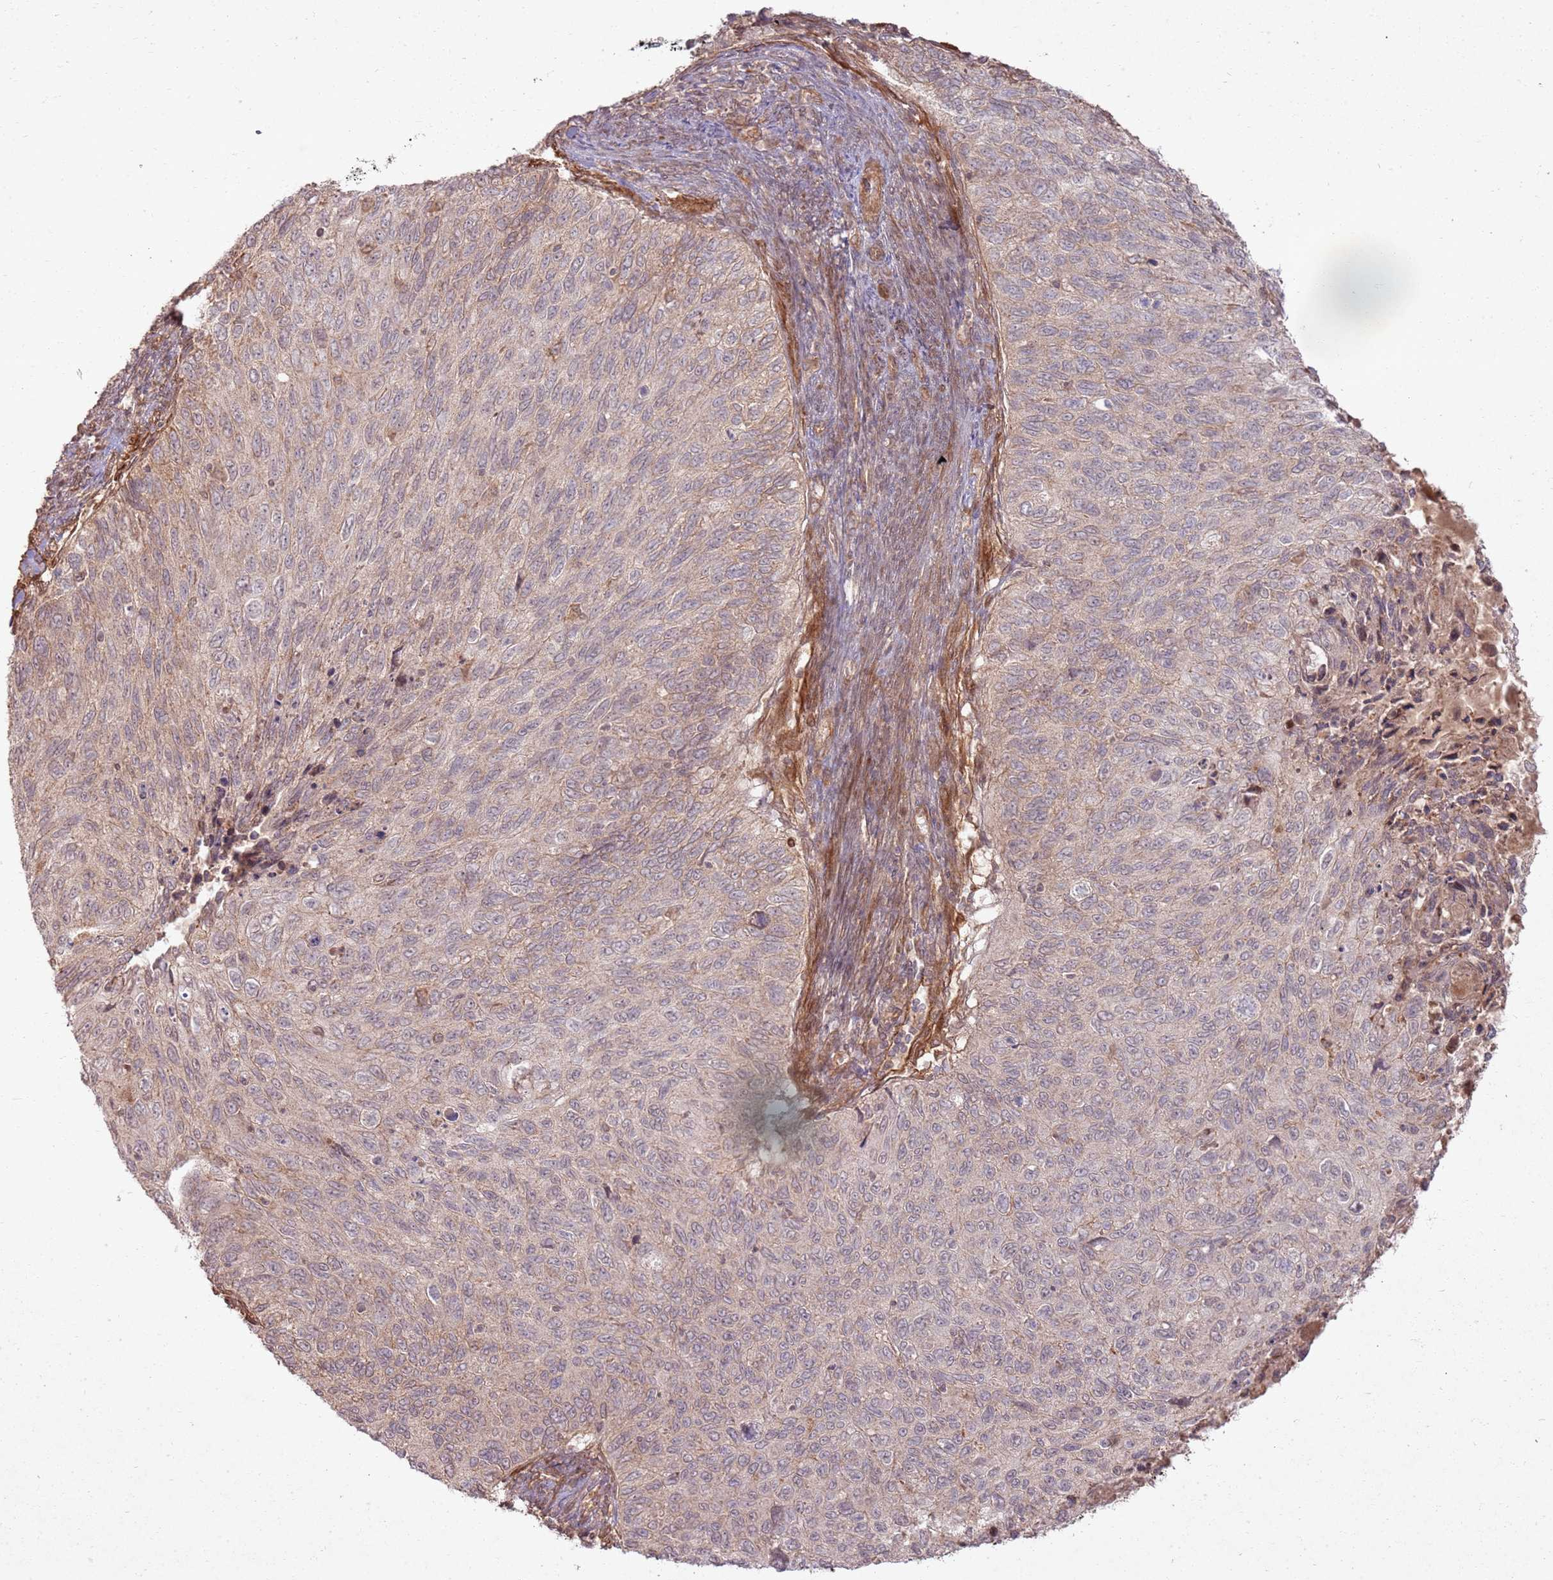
{"staining": {"intensity": "weak", "quantity": "25%-75%", "location": "cytoplasmic/membranous"}, "tissue": "cervical cancer", "cell_type": "Tumor cells", "image_type": "cancer", "snomed": [{"axis": "morphology", "description": "Squamous cell carcinoma, NOS"}, {"axis": "topography", "description": "Cervix"}], "caption": "Human cervical squamous cell carcinoma stained for a protein (brown) demonstrates weak cytoplasmic/membranous positive staining in about 25%-75% of tumor cells.", "gene": "ZNF623", "patient": {"sex": "female", "age": 70}}